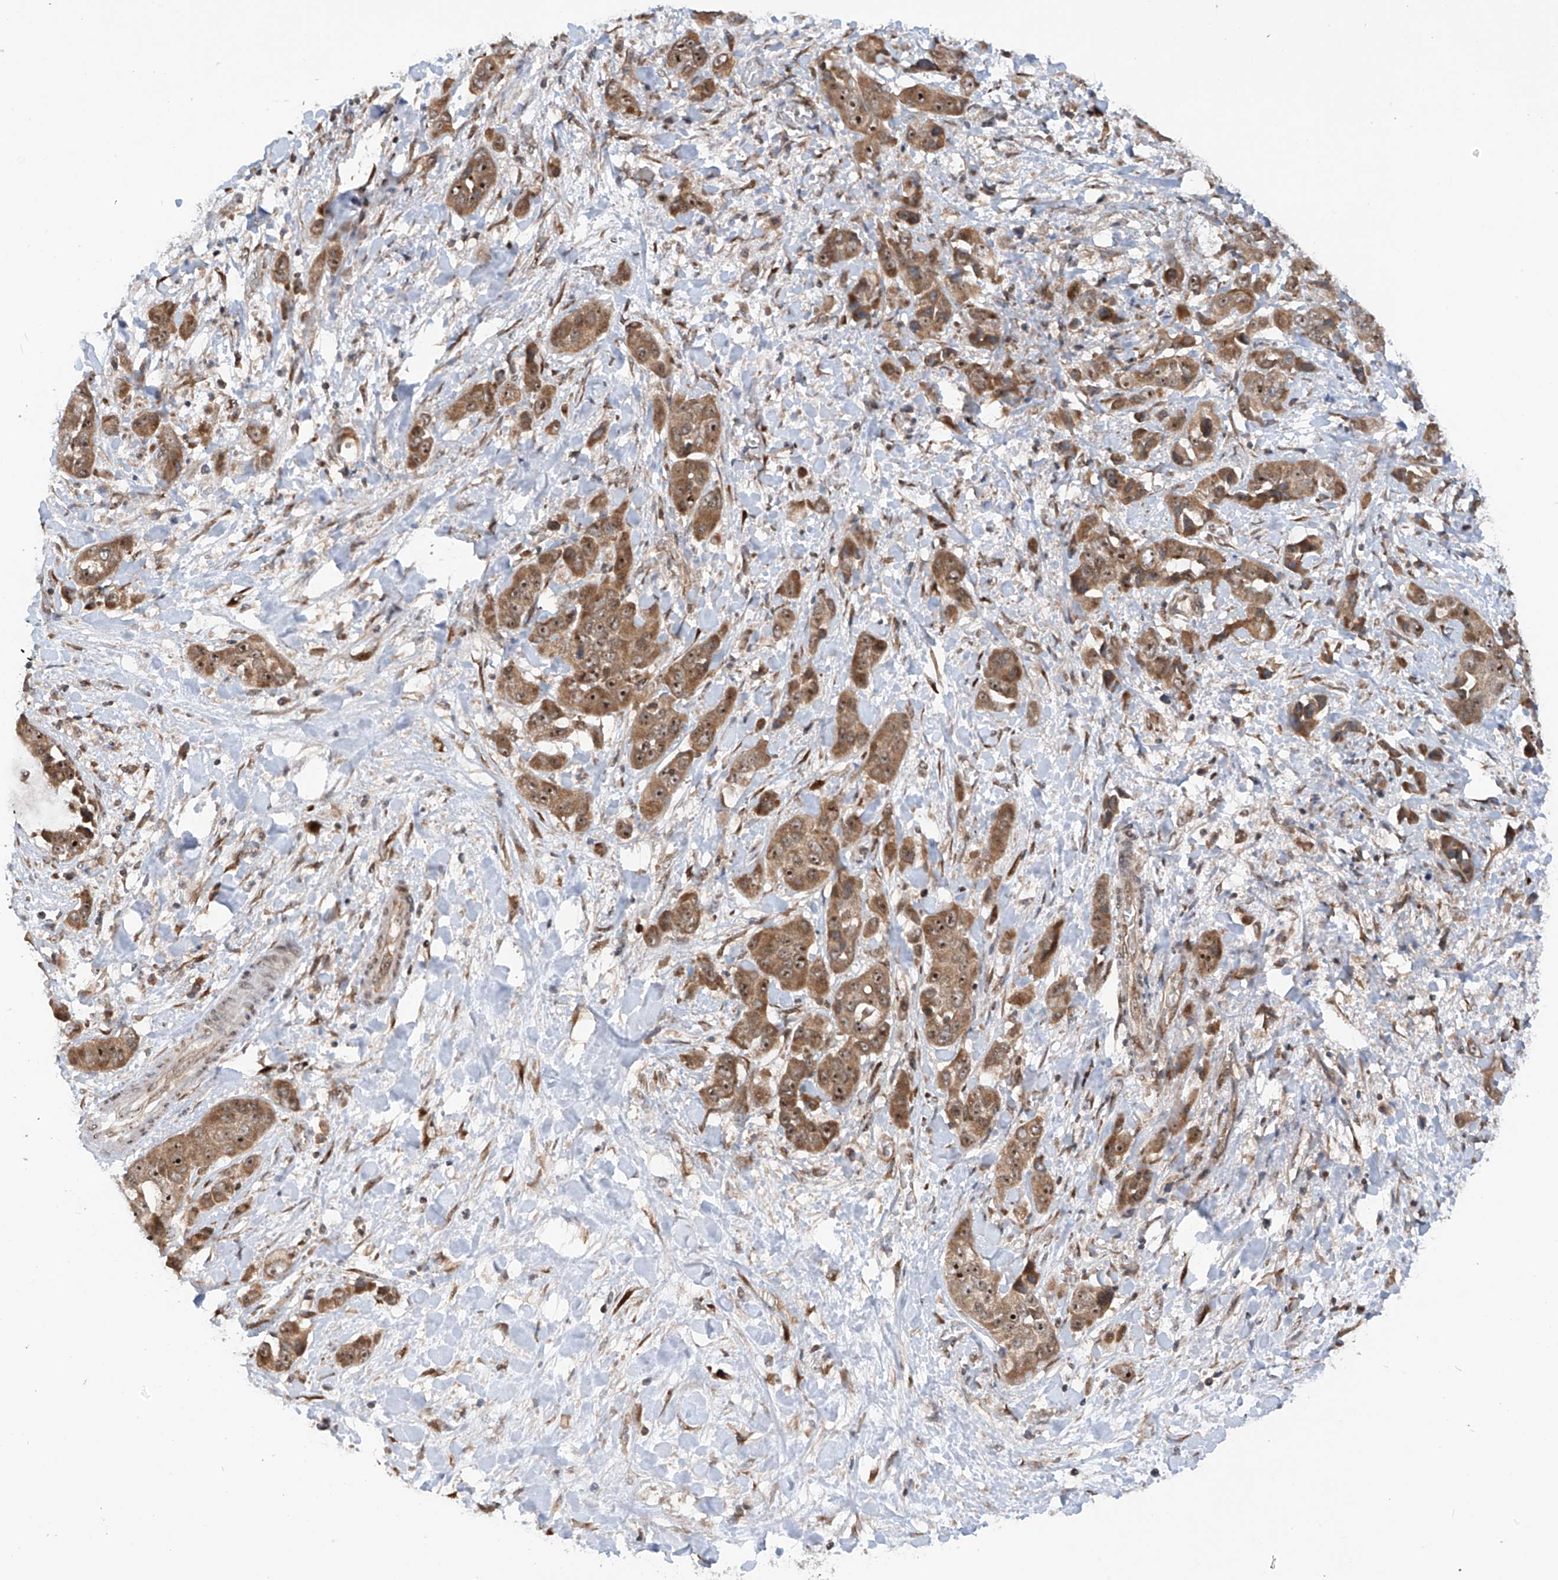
{"staining": {"intensity": "moderate", "quantity": ">75%", "location": "cytoplasmic/membranous,nuclear"}, "tissue": "liver cancer", "cell_type": "Tumor cells", "image_type": "cancer", "snomed": [{"axis": "morphology", "description": "Cholangiocarcinoma"}, {"axis": "topography", "description": "Liver"}], "caption": "An immunohistochemistry (IHC) micrograph of tumor tissue is shown. Protein staining in brown shows moderate cytoplasmic/membranous and nuclear positivity in cholangiocarcinoma (liver) within tumor cells.", "gene": "C1orf131", "patient": {"sex": "female", "age": 52}}